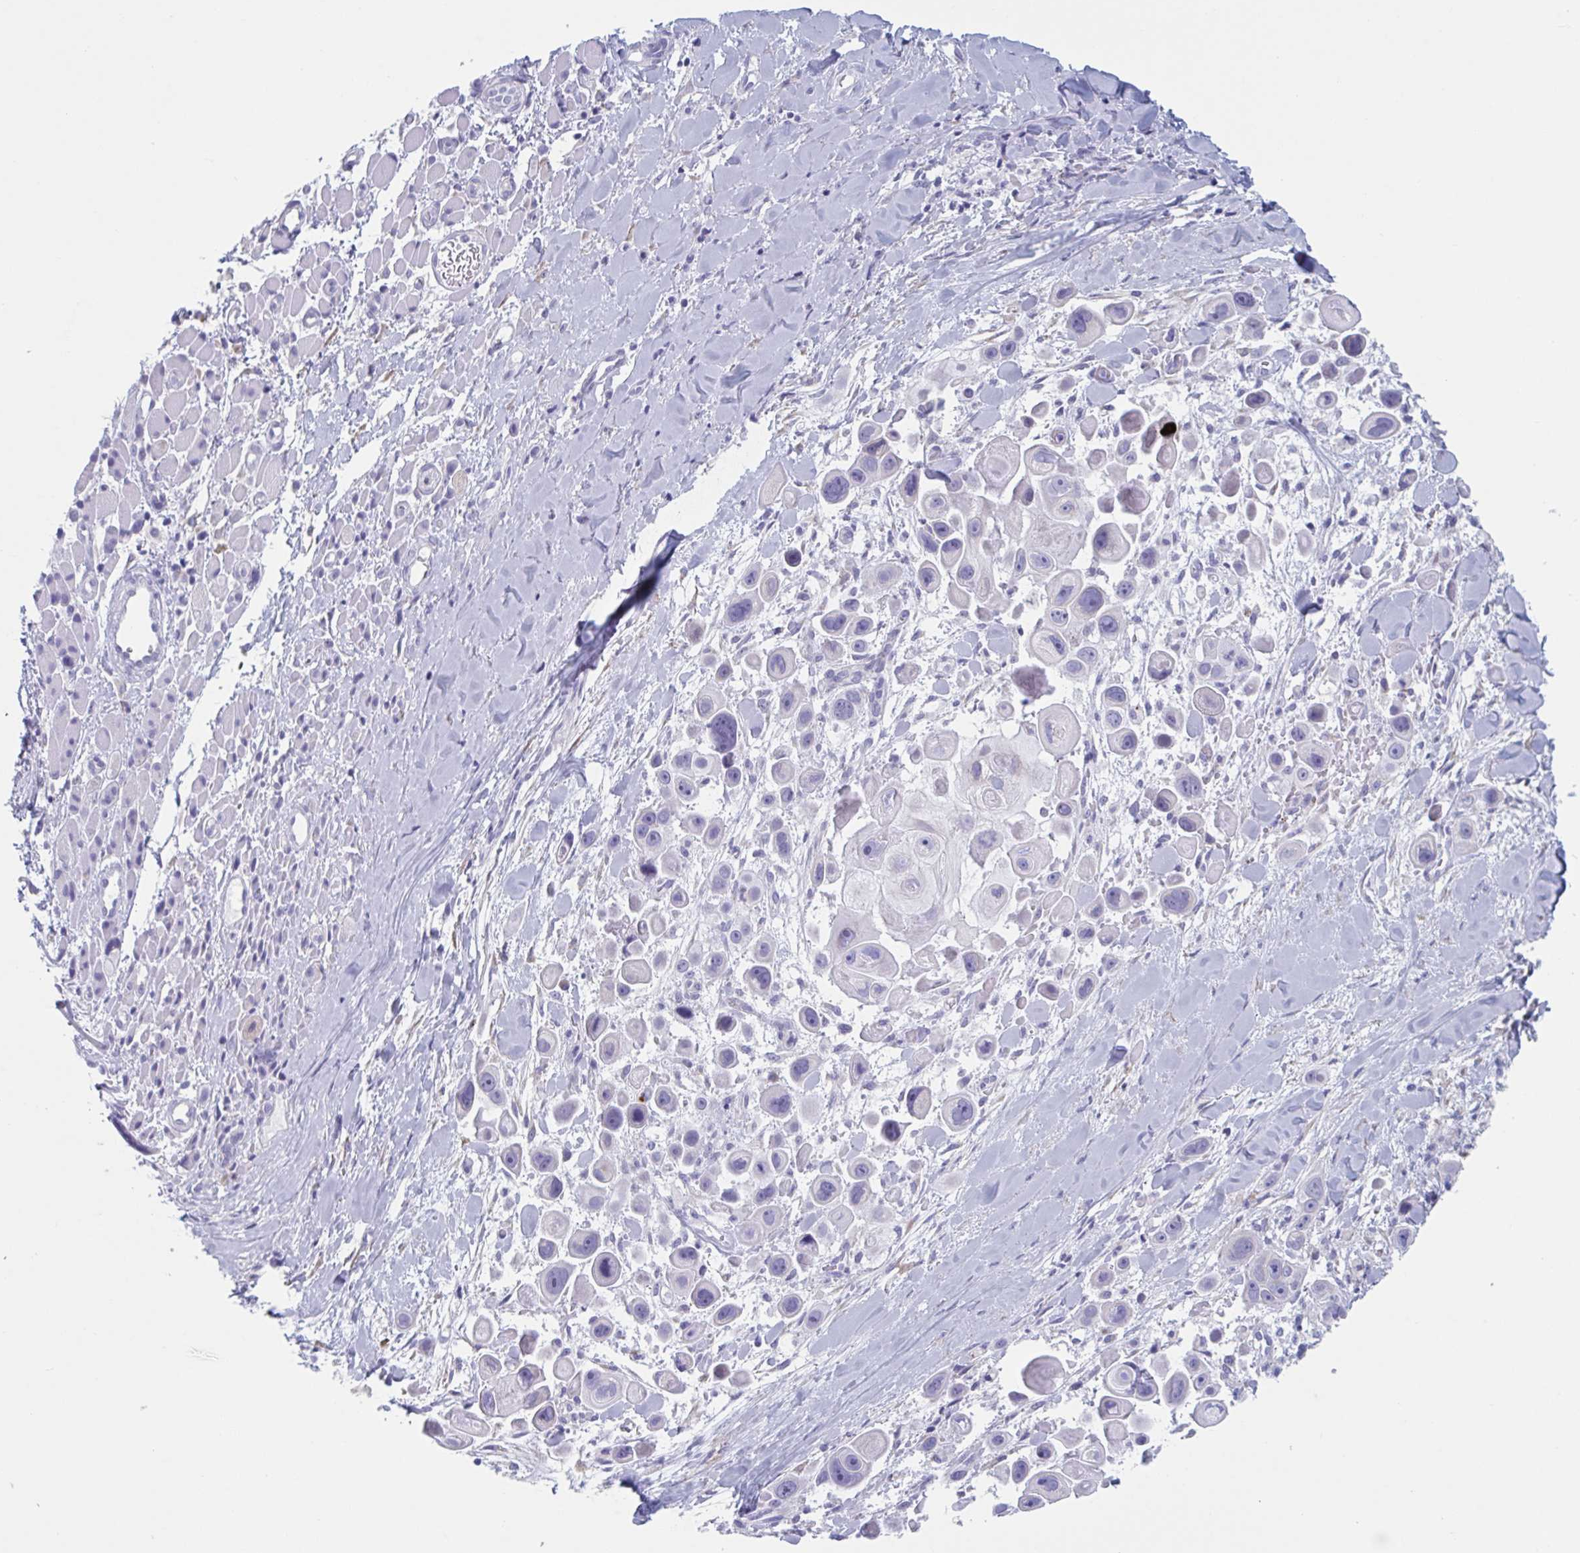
{"staining": {"intensity": "negative", "quantity": "none", "location": "none"}, "tissue": "skin cancer", "cell_type": "Tumor cells", "image_type": "cancer", "snomed": [{"axis": "morphology", "description": "Squamous cell carcinoma, NOS"}, {"axis": "topography", "description": "Skin"}], "caption": "Immunohistochemistry (IHC) micrograph of skin cancer (squamous cell carcinoma) stained for a protein (brown), which reveals no staining in tumor cells.", "gene": "HSD11B2", "patient": {"sex": "male", "age": 67}}